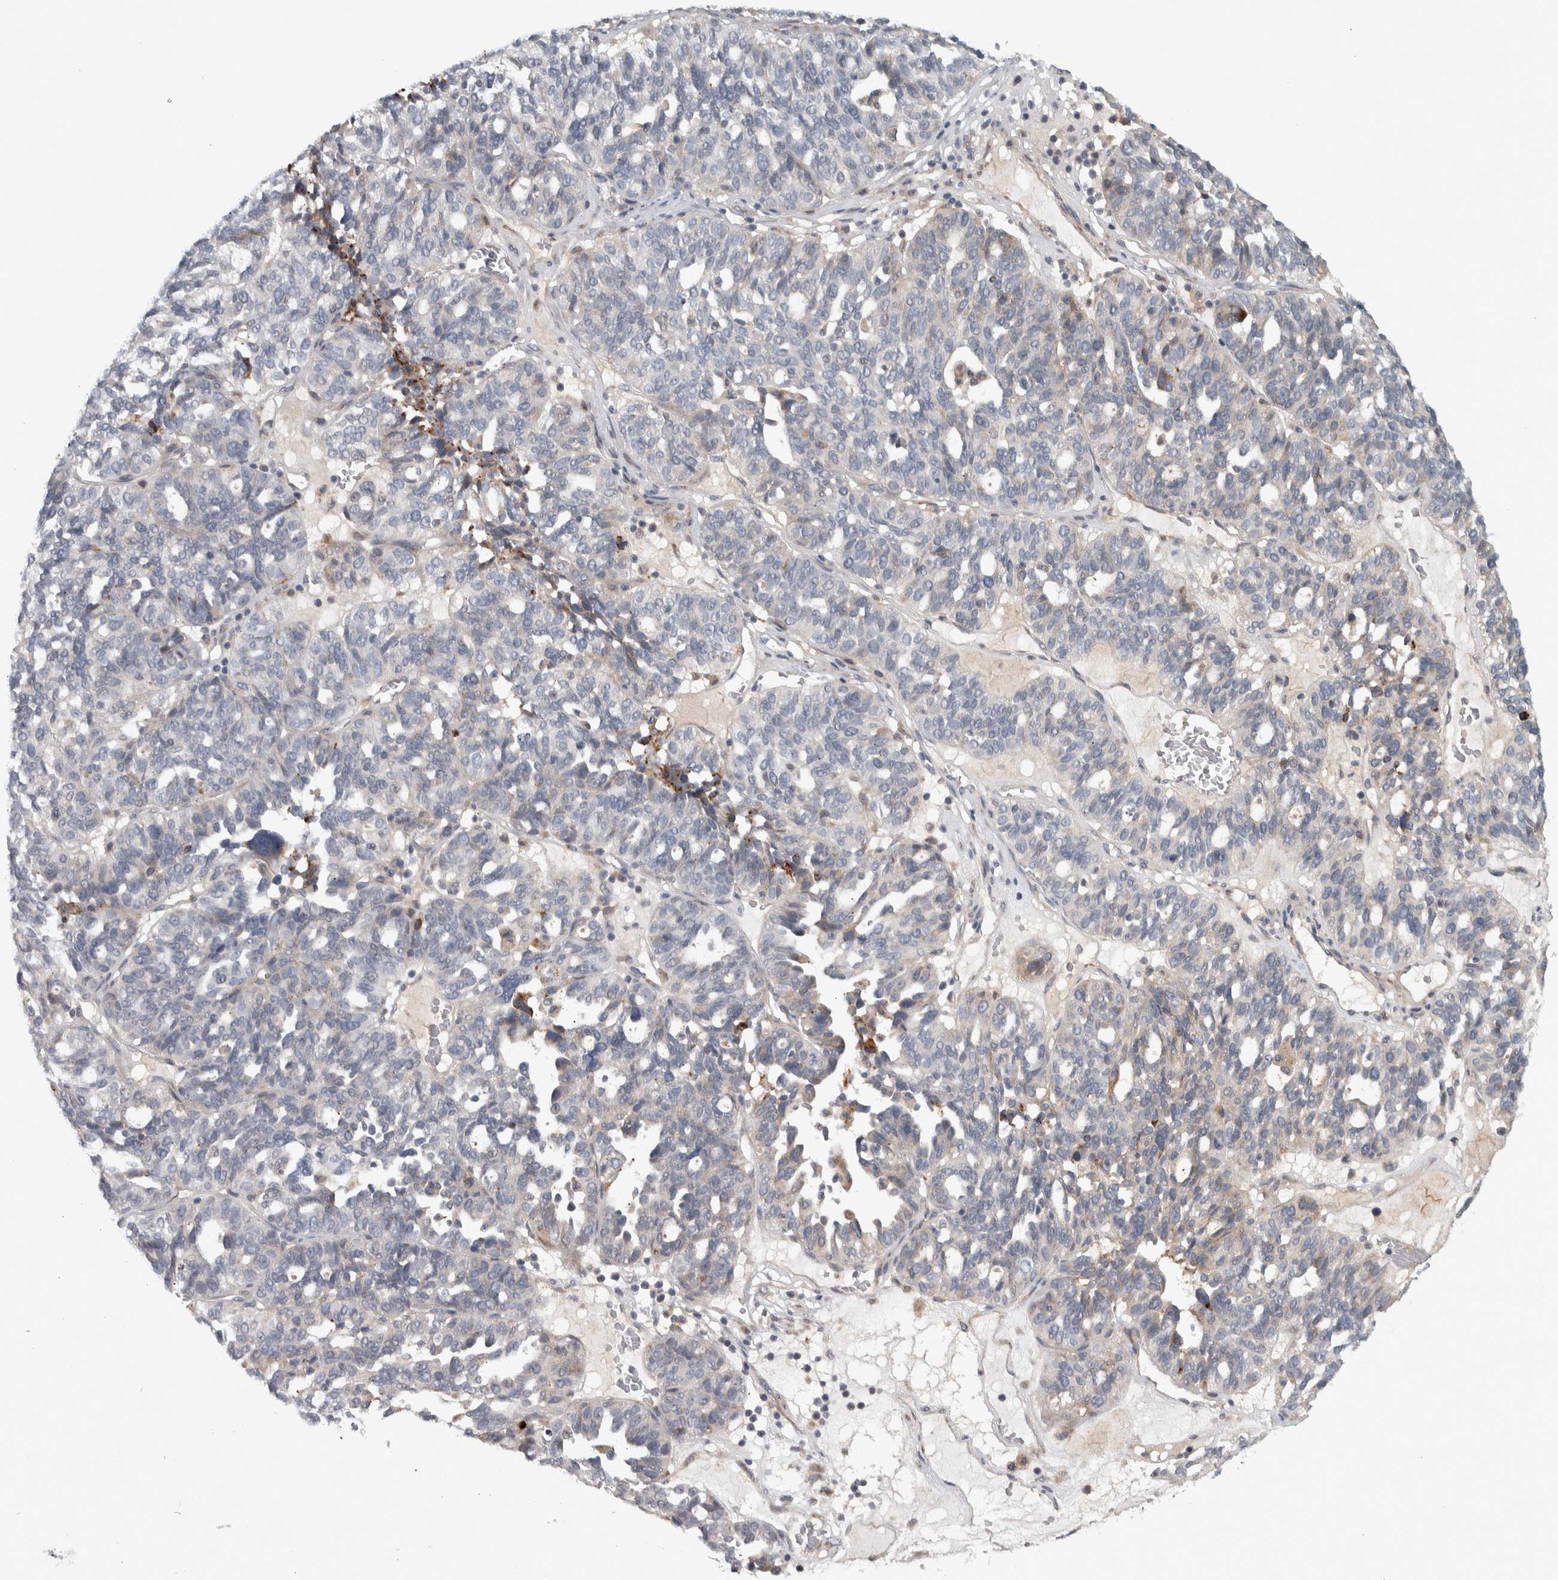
{"staining": {"intensity": "weak", "quantity": "25%-75%", "location": "cytoplasmic/membranous"}, "tissue": "ovarian cancer", "cell_type": "Tumor cells", "image_type": "cancer", "snomed": [{"axis": "morphology", "description": "Cystadenocarcinoma, serous, NOS"}, {"axis": "topography", "description": "Ovary"}], "caption": "The histopathology image reveals immunohistochemical staining of serous cystadenocarcinoma (ovarian). There is weak cytoplasmic/membranous staining is present in approximately 25%-75% of tumor cells.", "gene": "ADPRM", "patient": {"sex": "female", "age": 59}}